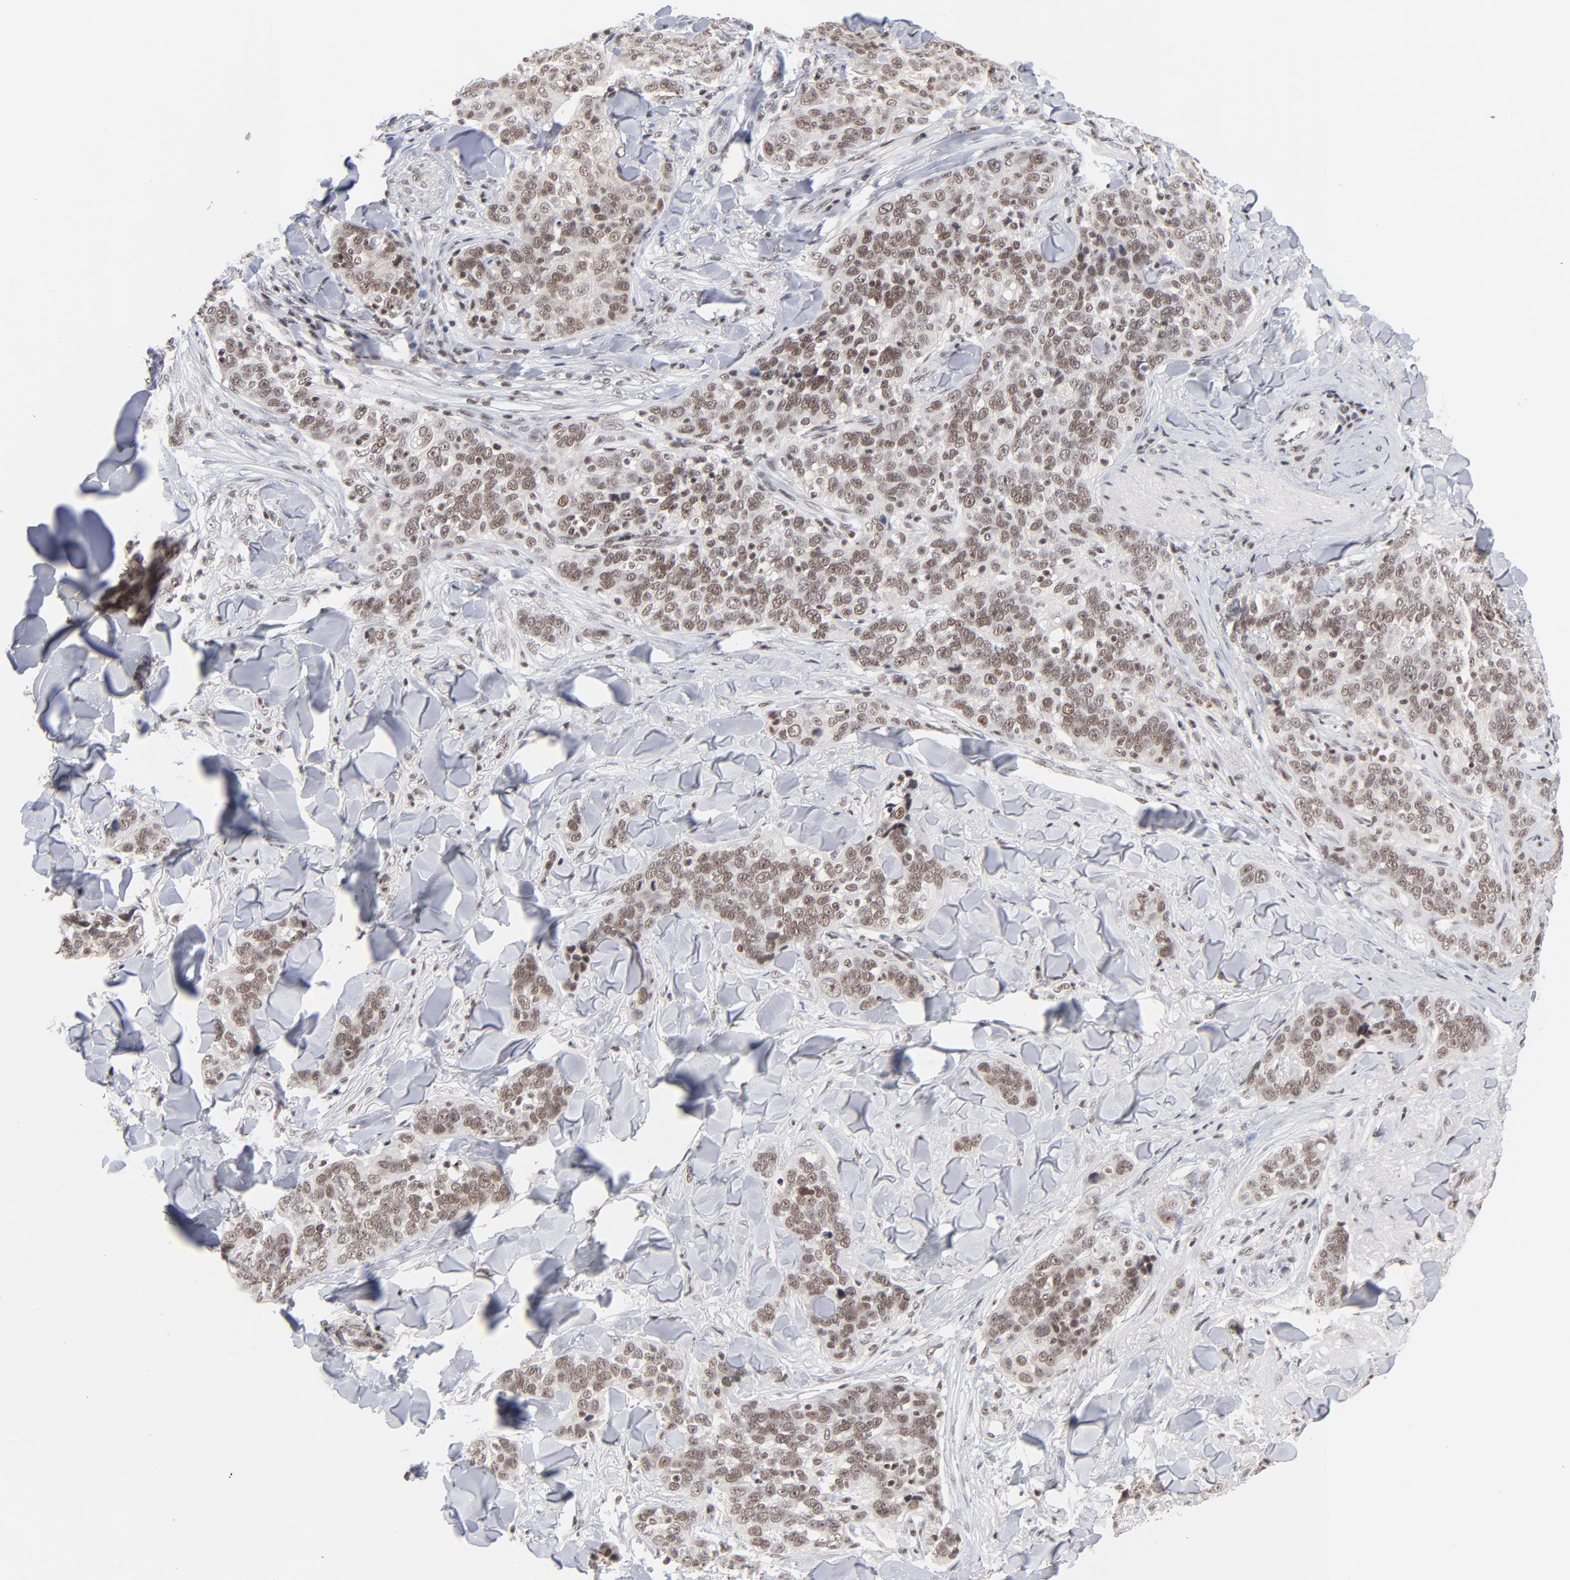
{"staining": {"intensity": "moderate", "quantity": ">75%", "location": "nuclear"}, "tissue": "skin cancer", "cell_type": "Tumor cells", "image_type": "cancer", "snomed": [{"axis": "morphology", "description": "Normal tissue, NOS"}, {"axis": "morphology", "description": "Squamous cell carcinoma, NOS"}, {"axis": "topography", "description": "Skin"}], "caption": "Skin cancer (squamous cell carcinoma) tissue shows moderate nuclear positivity in about >75% of tumor cells", "gene": "ZNF143", "patient": {"sex": "female", "age": 83}}